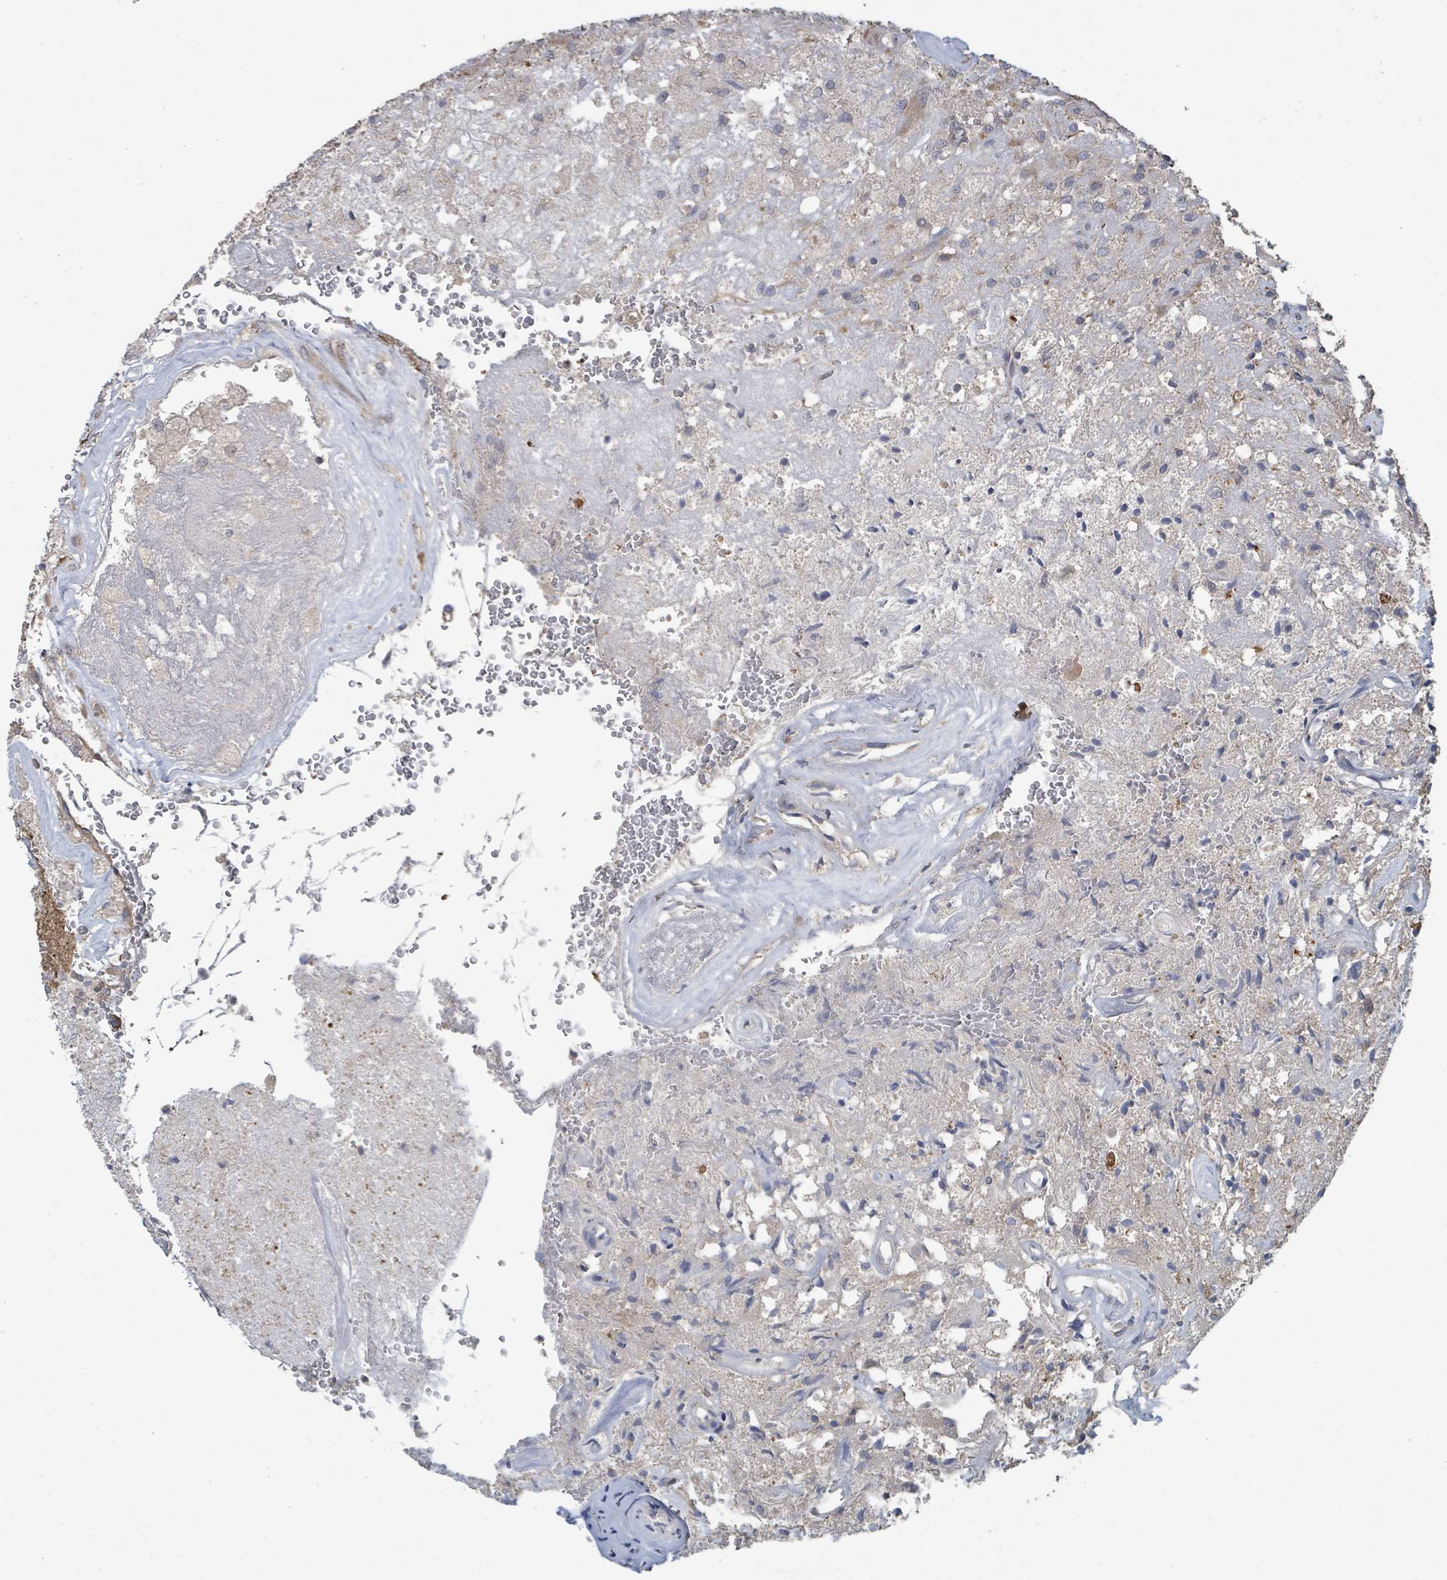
{"staining": {"intensity": "negative", "quantity": "none", "location": "none"}, "tissue": "glioma", "cell_type": "Tumor cells", "image_type": "cancer", "snomed": [{"axis": "morphology", "description": "Glioma, malignant, High grade"}, {"axis": "topography", "description": "Brain"}], "caption": "This is an immunohistochemistry micrograph of human glioma. There is no expression in tumor cells.", "gene": "SLC9A7", "patient": {"sex": "male", "age": 56}}